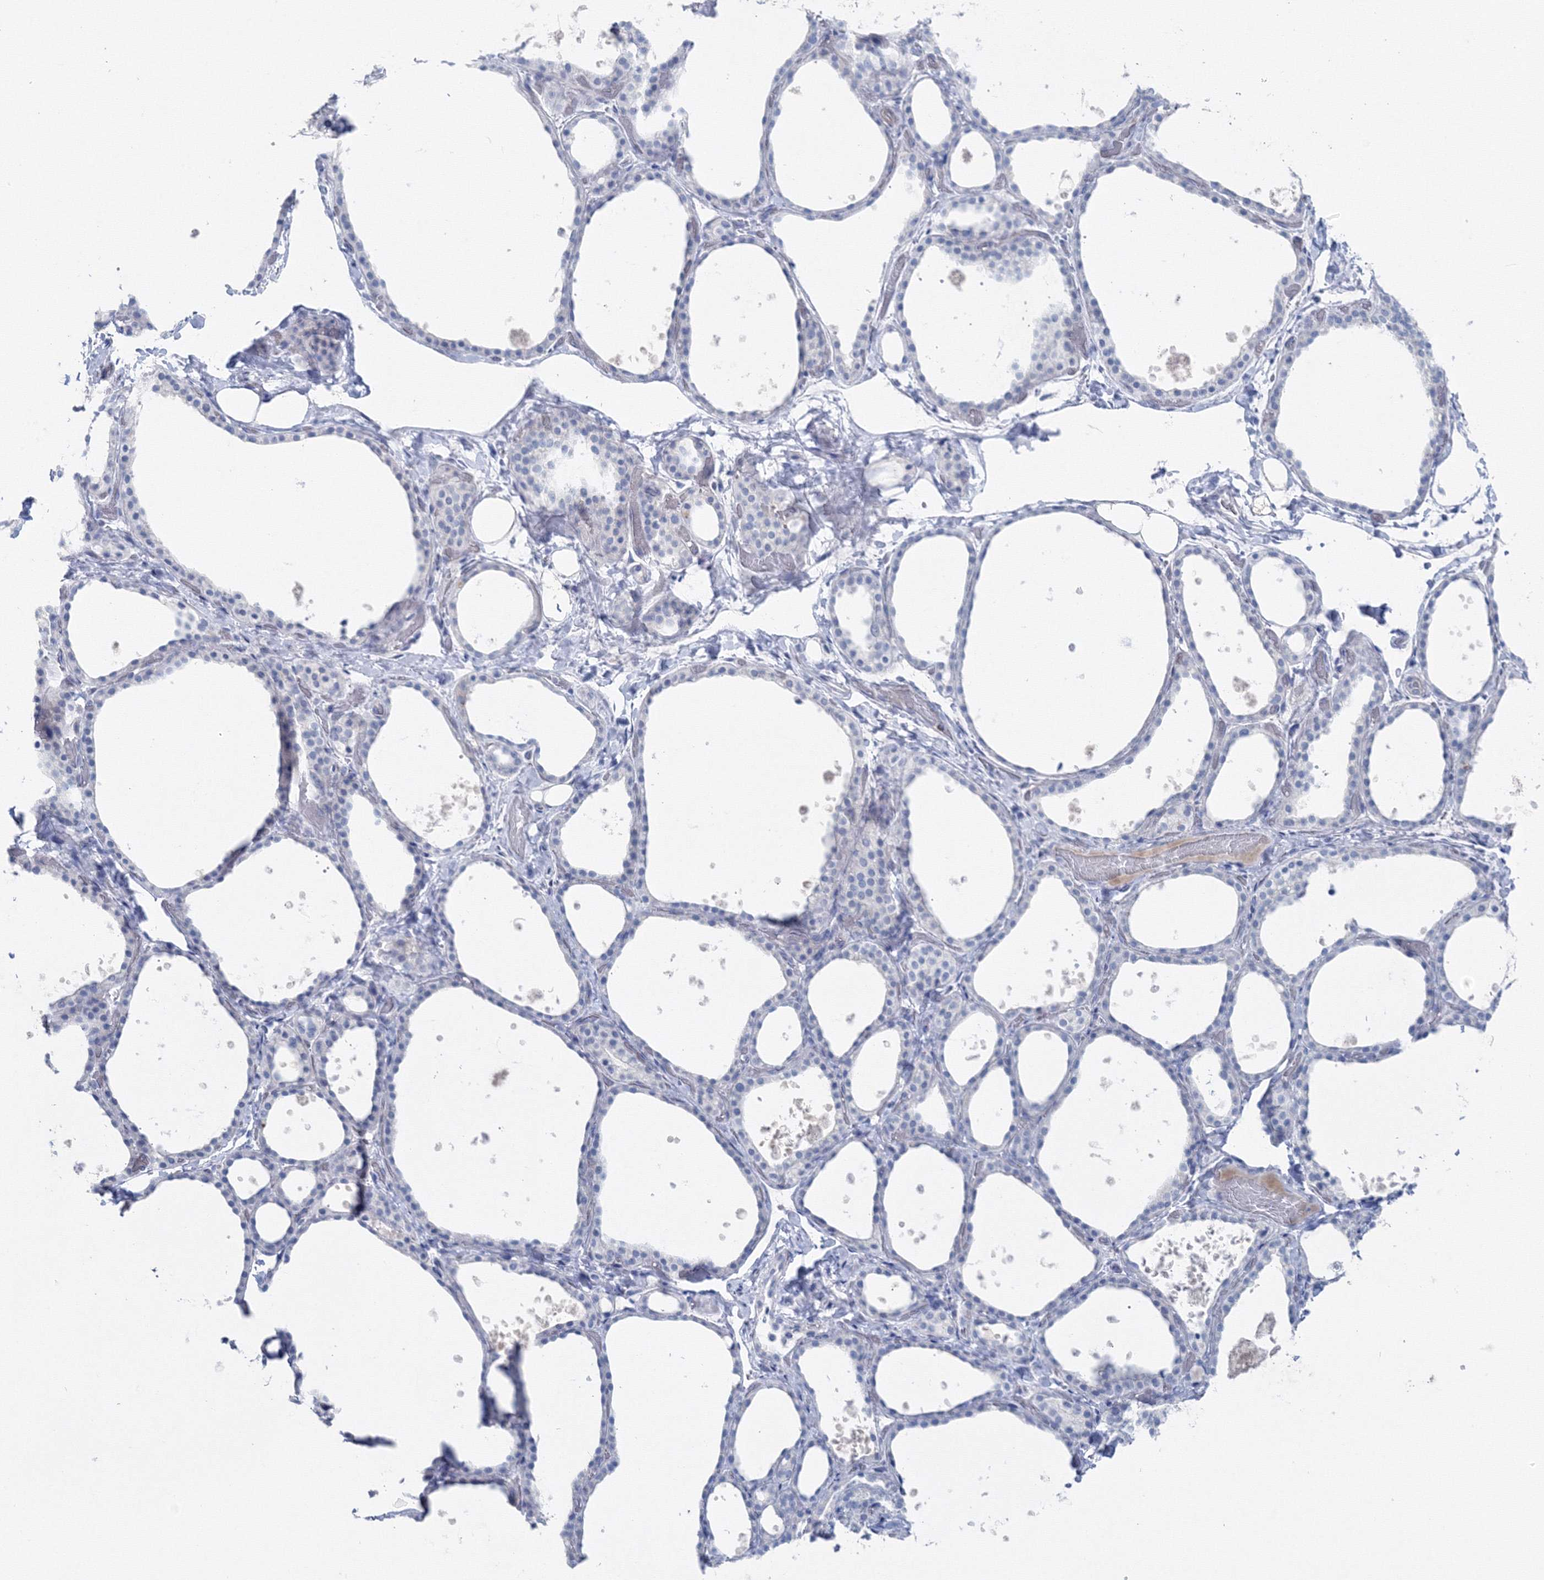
{"staining": {"intensity": "negative", "quantity": "none", "location": "none"}, "tissue": "thyroid gland", "cell_type": "Glandular cells", "image_type": "normal", "snomed": [{"axis": "morphology", "description": "Normal tissue, NOS"}, {"axis": "topography", "description": "Thyroid gland"}], "caption": "High magnification brightfield microscopy of benign thyroid gland stained with DAB (brown) and counterstained with hematoxylin (blue): glandular cells show no significant expression. Nuclei are stained in blue.", "gene": "GCKR", "patient": {"sex": "female", "age": 44}}